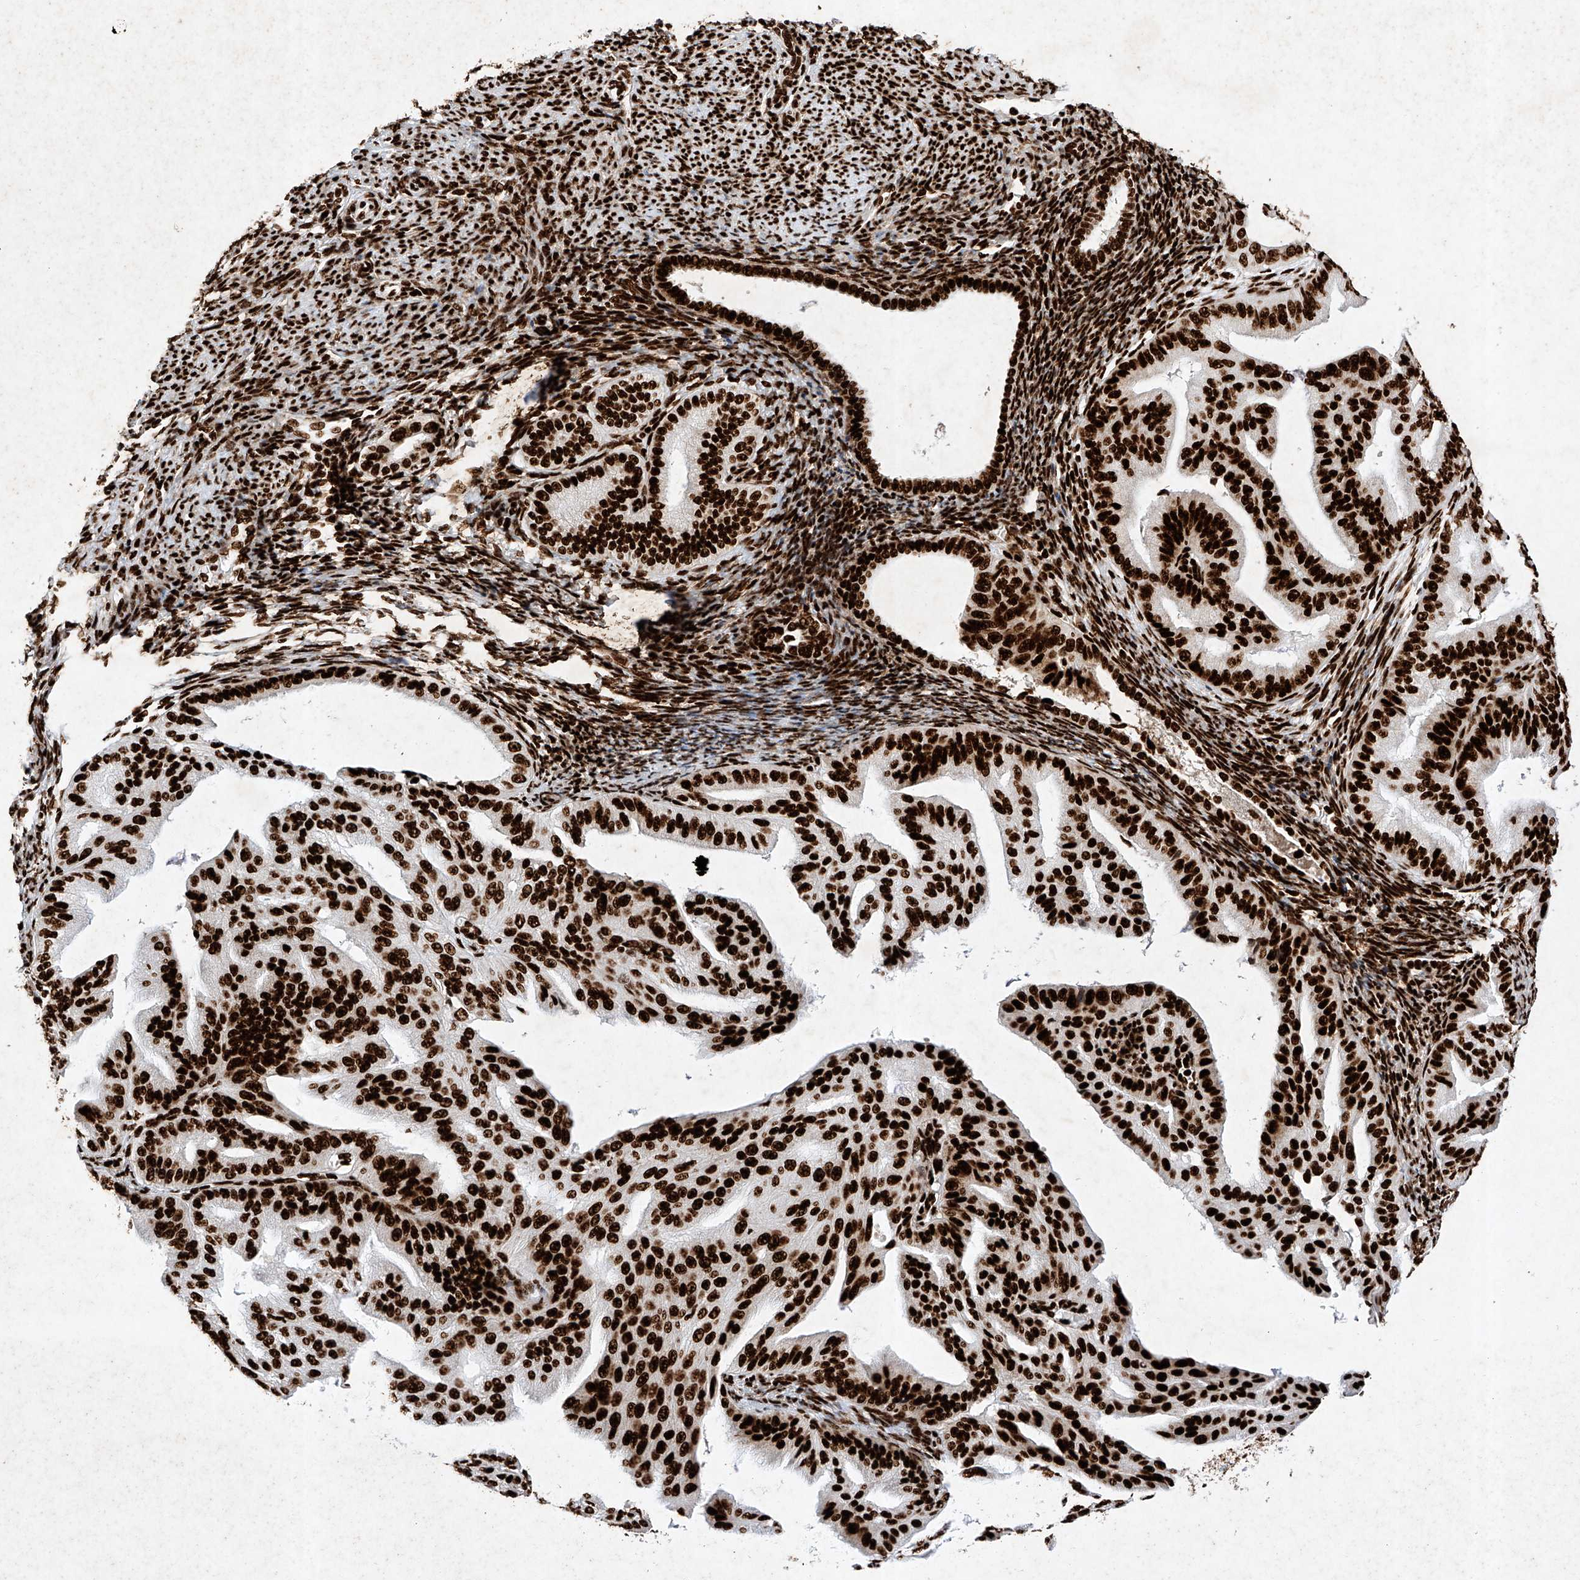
{"staining": {"intensity": "strong", "quantity": ">75%", "location": "nuclear"}, "tissue": "endometrial cancer", "cell_type": "Tumor cells", "image_type": "cancer", "snomed": [{"axis": "morphology", "description": "Adenocarcinoma, NOS"}, {"axis": "topography", "description": "Endometrium"}], "caption": "About >75% of tumor cells in endometrial cancer (adenocarcinoma) display strong nuclear protein expression as visualized by brown immunohistochemical staining.", "gene": "SRSF6", "patient": {"sex": "female", "age": 58}}